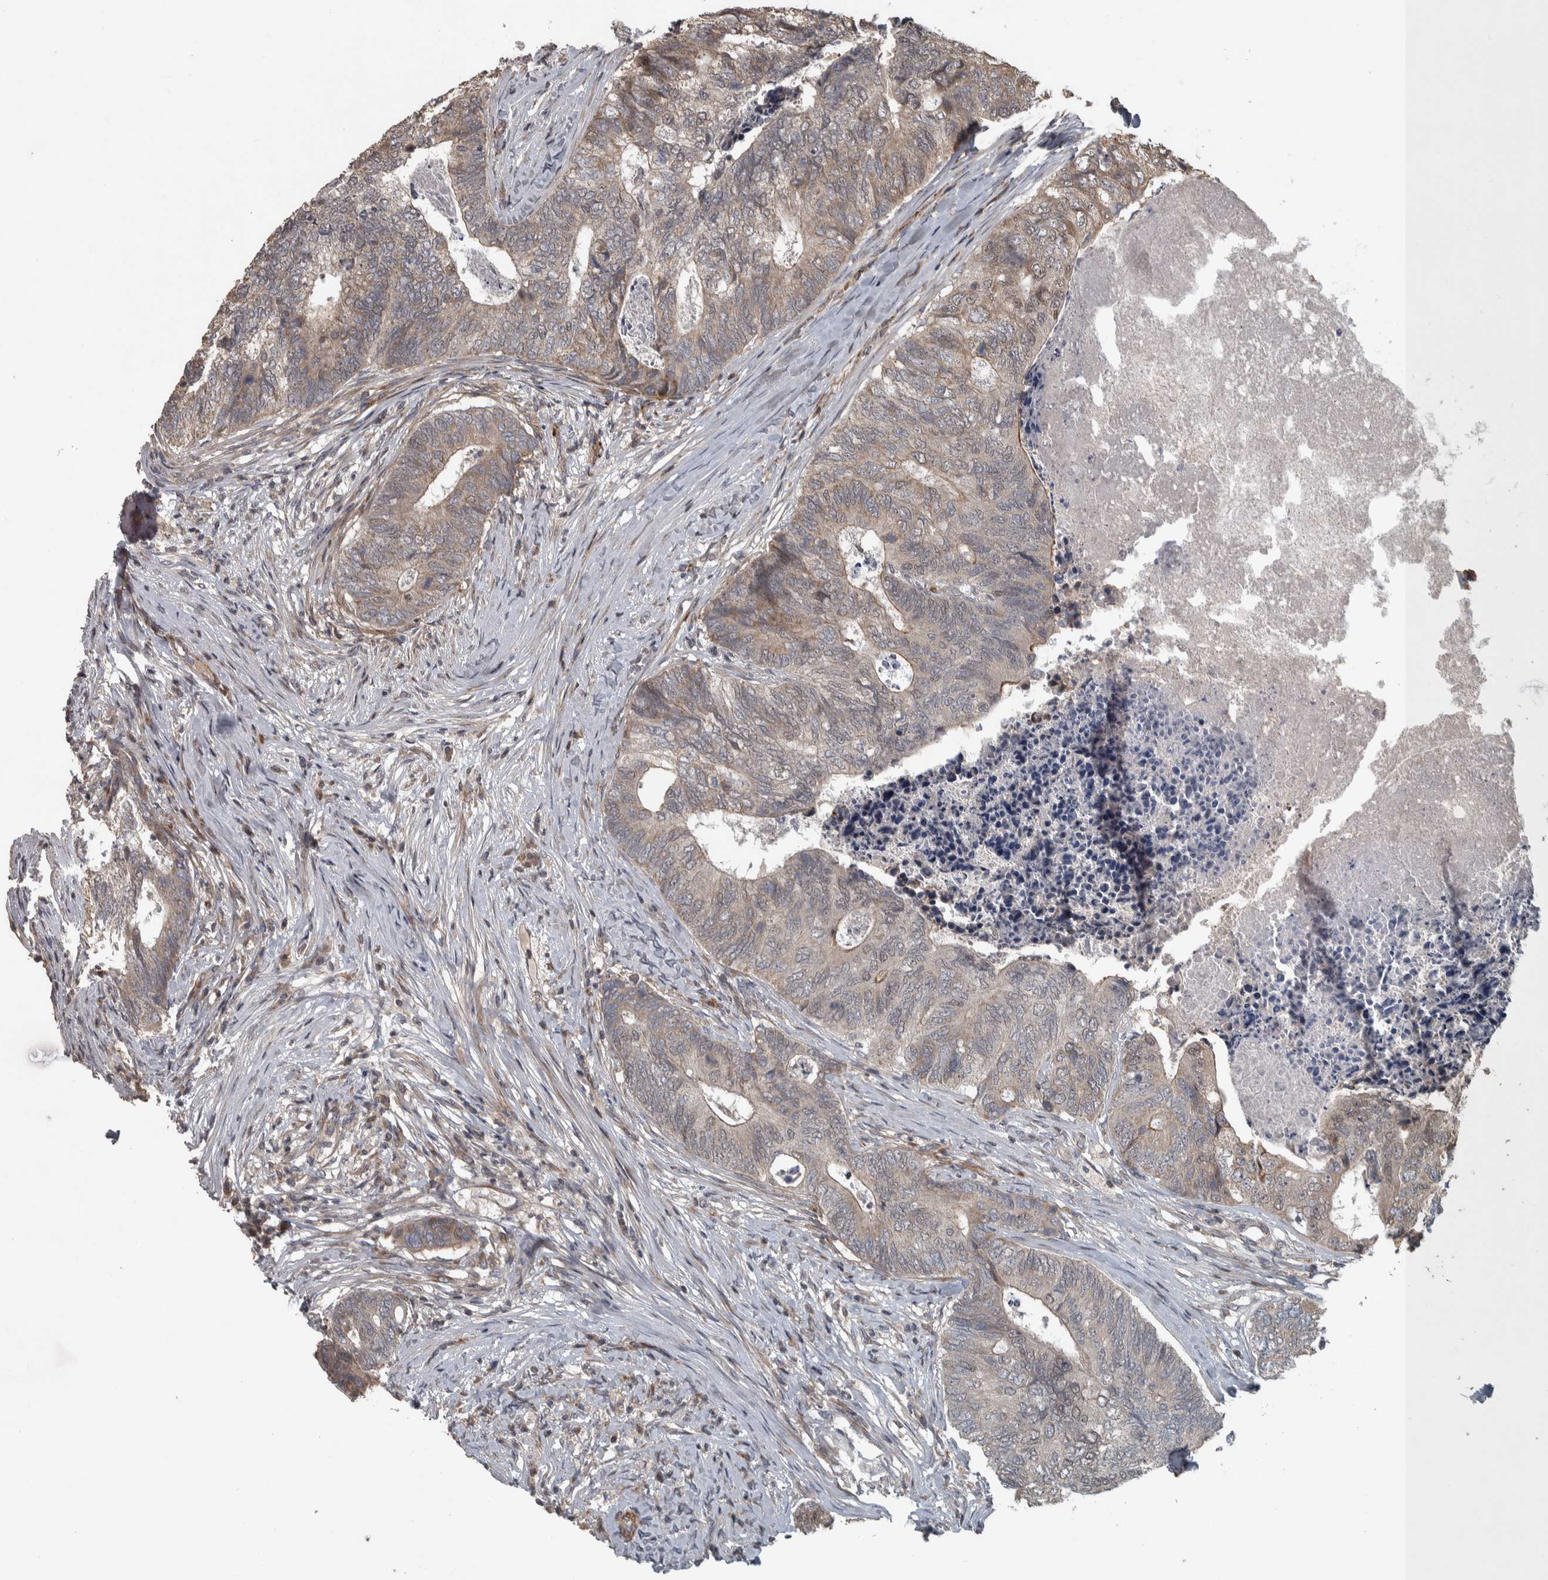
{"staining": {"intensity": "weak", "quantity": "25%-75%", "location": "cytoplasmic/membranous,nuclear"}, "tissue": "colorectal cancer", "cell_type": "Tumor cells", "image_type": "cancer", "snomed": [{"axis": "morphology", "description": "Adenocarcinoma, NOS"}, {"axis": "topography", "description": "Colon"}], "caption": "Protein staining of colorectal cancer tissue demonstrates weak cytoplasmic/membranous and nuclear staining in about 25%-75% of tumor cells.", "gene": "ERAL1", "patient": {"sex": "female", "age": 67}}